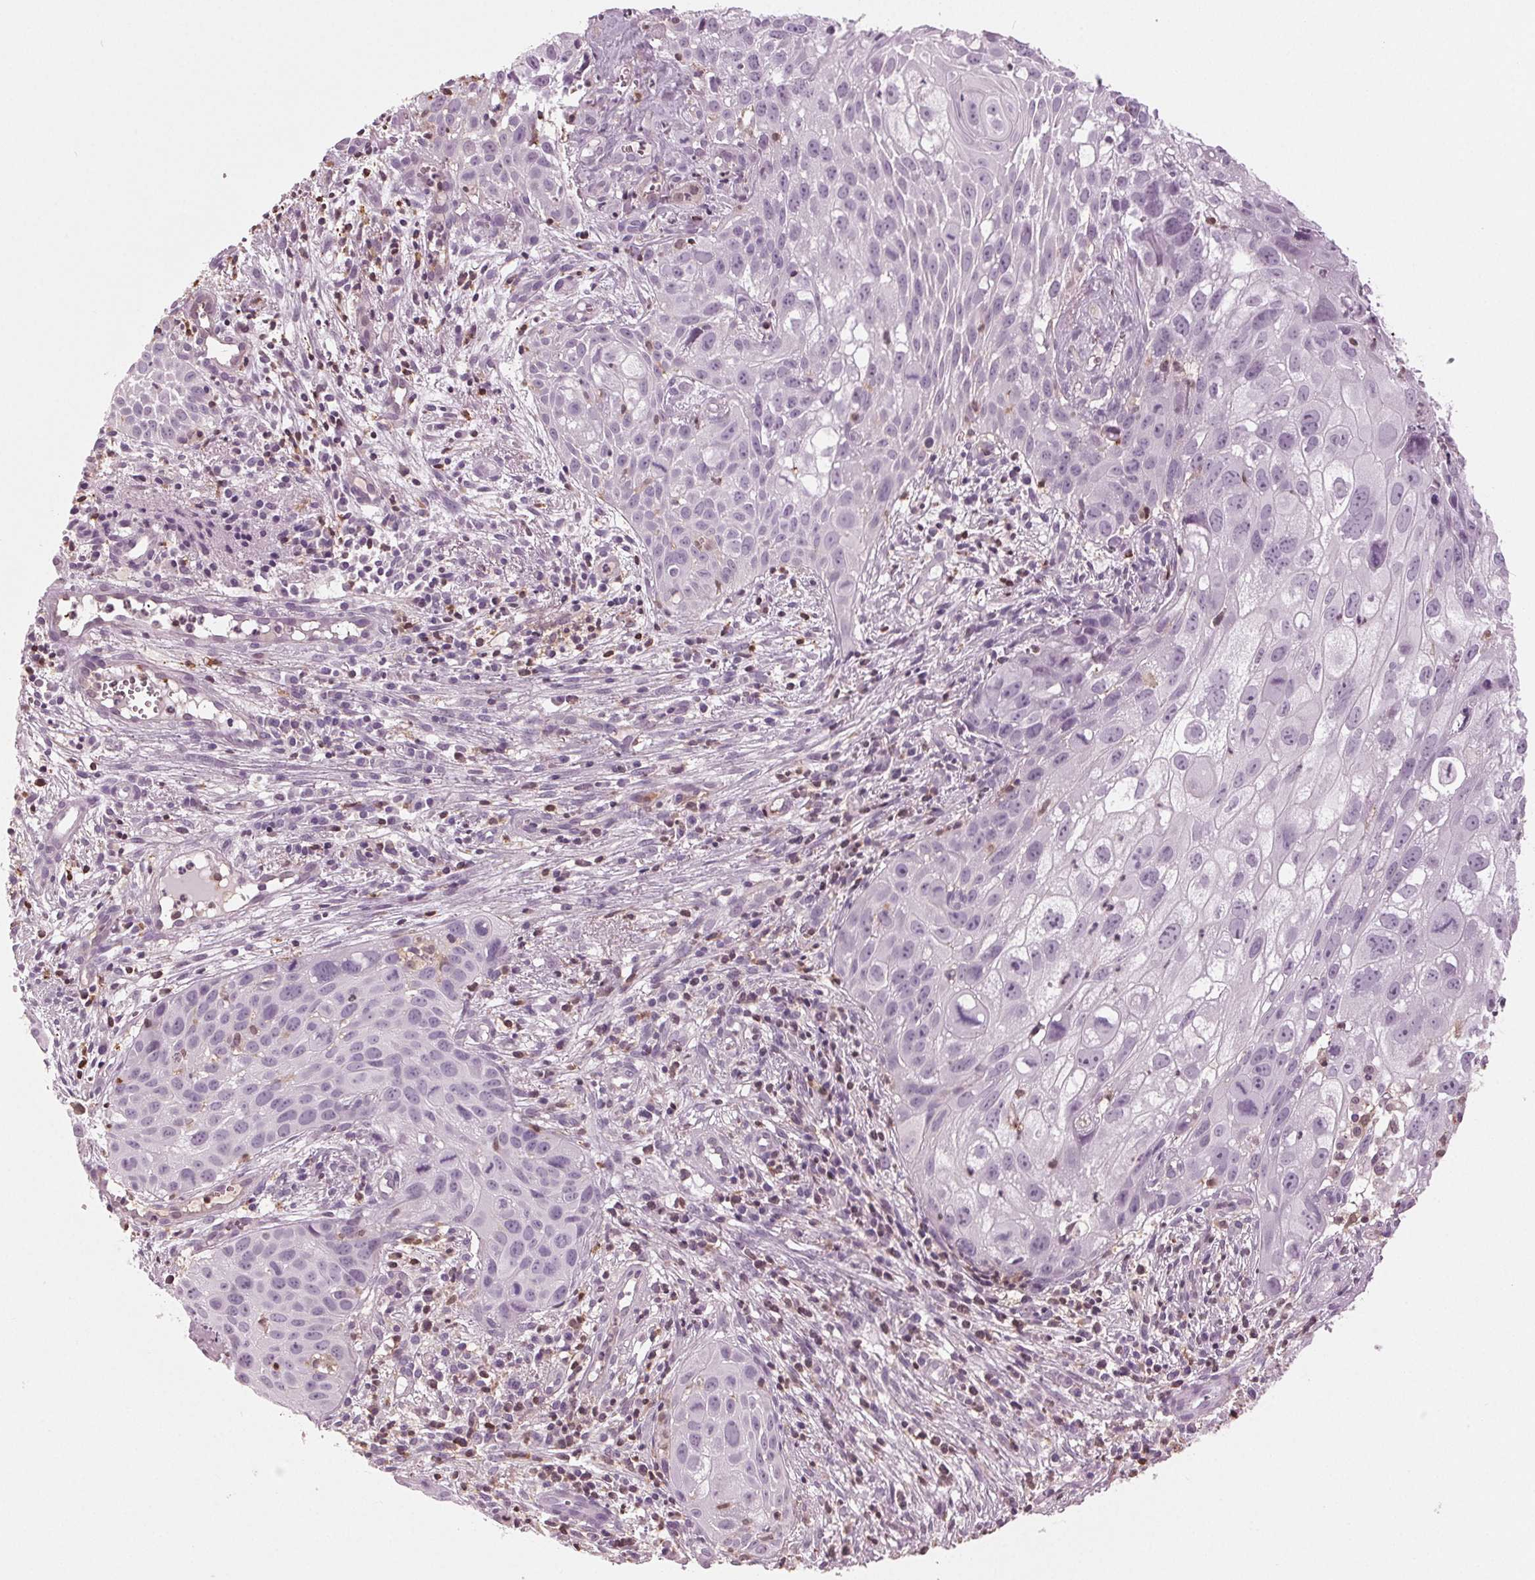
{"staining": {"intensity": "negative", "quantity": "none", "location": "none"}, "tissue": "cervical cancer", "cell_type": "Tumor cells", "image_type": "cancer", "snomed": [{"axis": "morphology", "description": "Squamous cell carcinoma, NOS"}, {"axis": "topography", "description": "Cervix"}], "caption": "There is no significant positivity in tumor cells of squamous cell carcinoma (cervical).", "gene": "BTLA", "patient": {"sex": "female", "age": 53}}